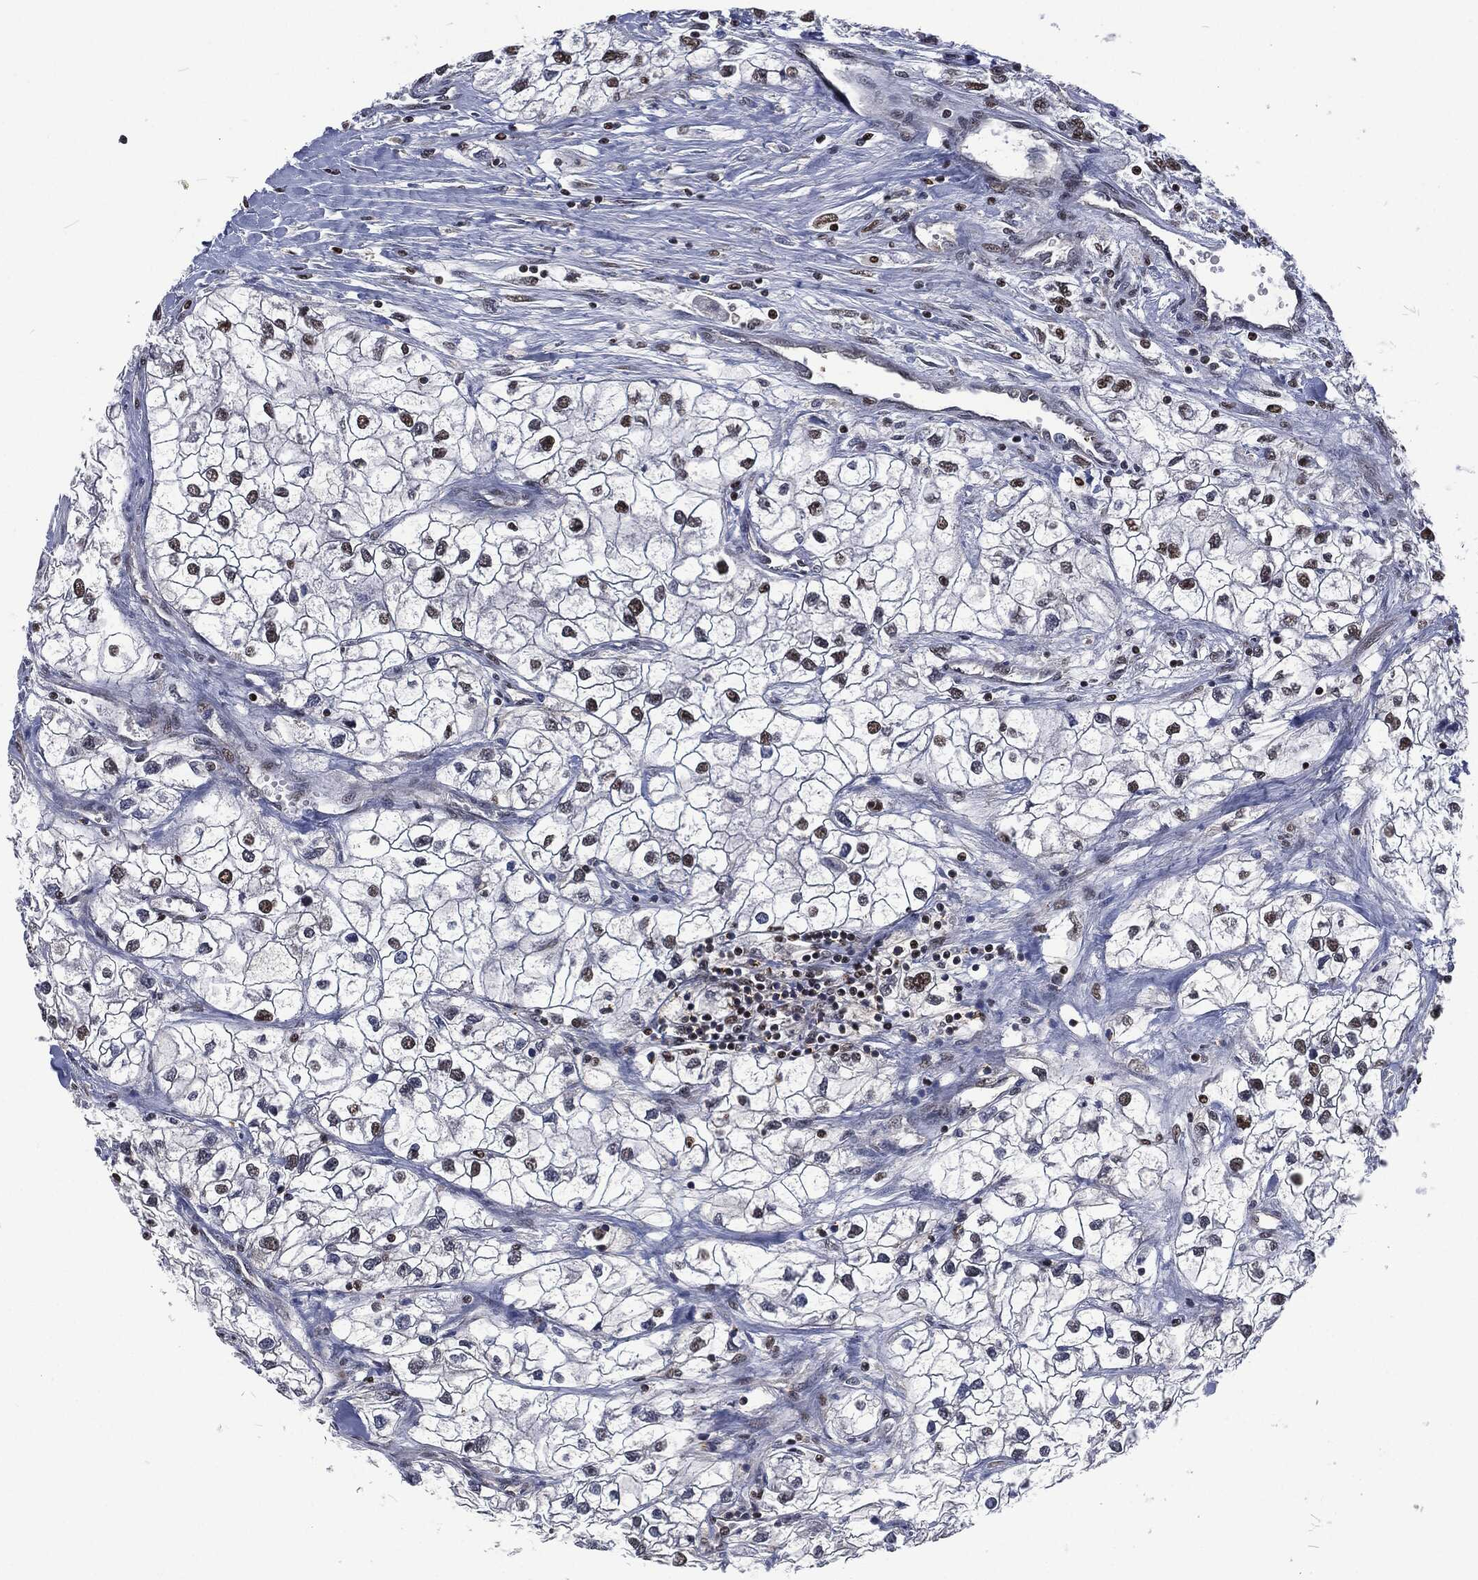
{"staining": {"intensity": "strong", "quantity": "25%-75%", "location": "nuclear"}, "tissue": "renal cancer", "cell_type": "Tumor cells", "image_type": "cancer", "snomed": [{"axis": "morphology", "description": "Adenocarcinoma, NOS"}, {"axis": "topography", "description": "Kidney"}], "caption": "Renal cancer (adenocarcinoma) stained with a brown dye reveals strong nuclear positive positivity in about 25%-75% of tumor cells.", "gene": "DCPS", "patient": {"sex": "male", "age": 59}}